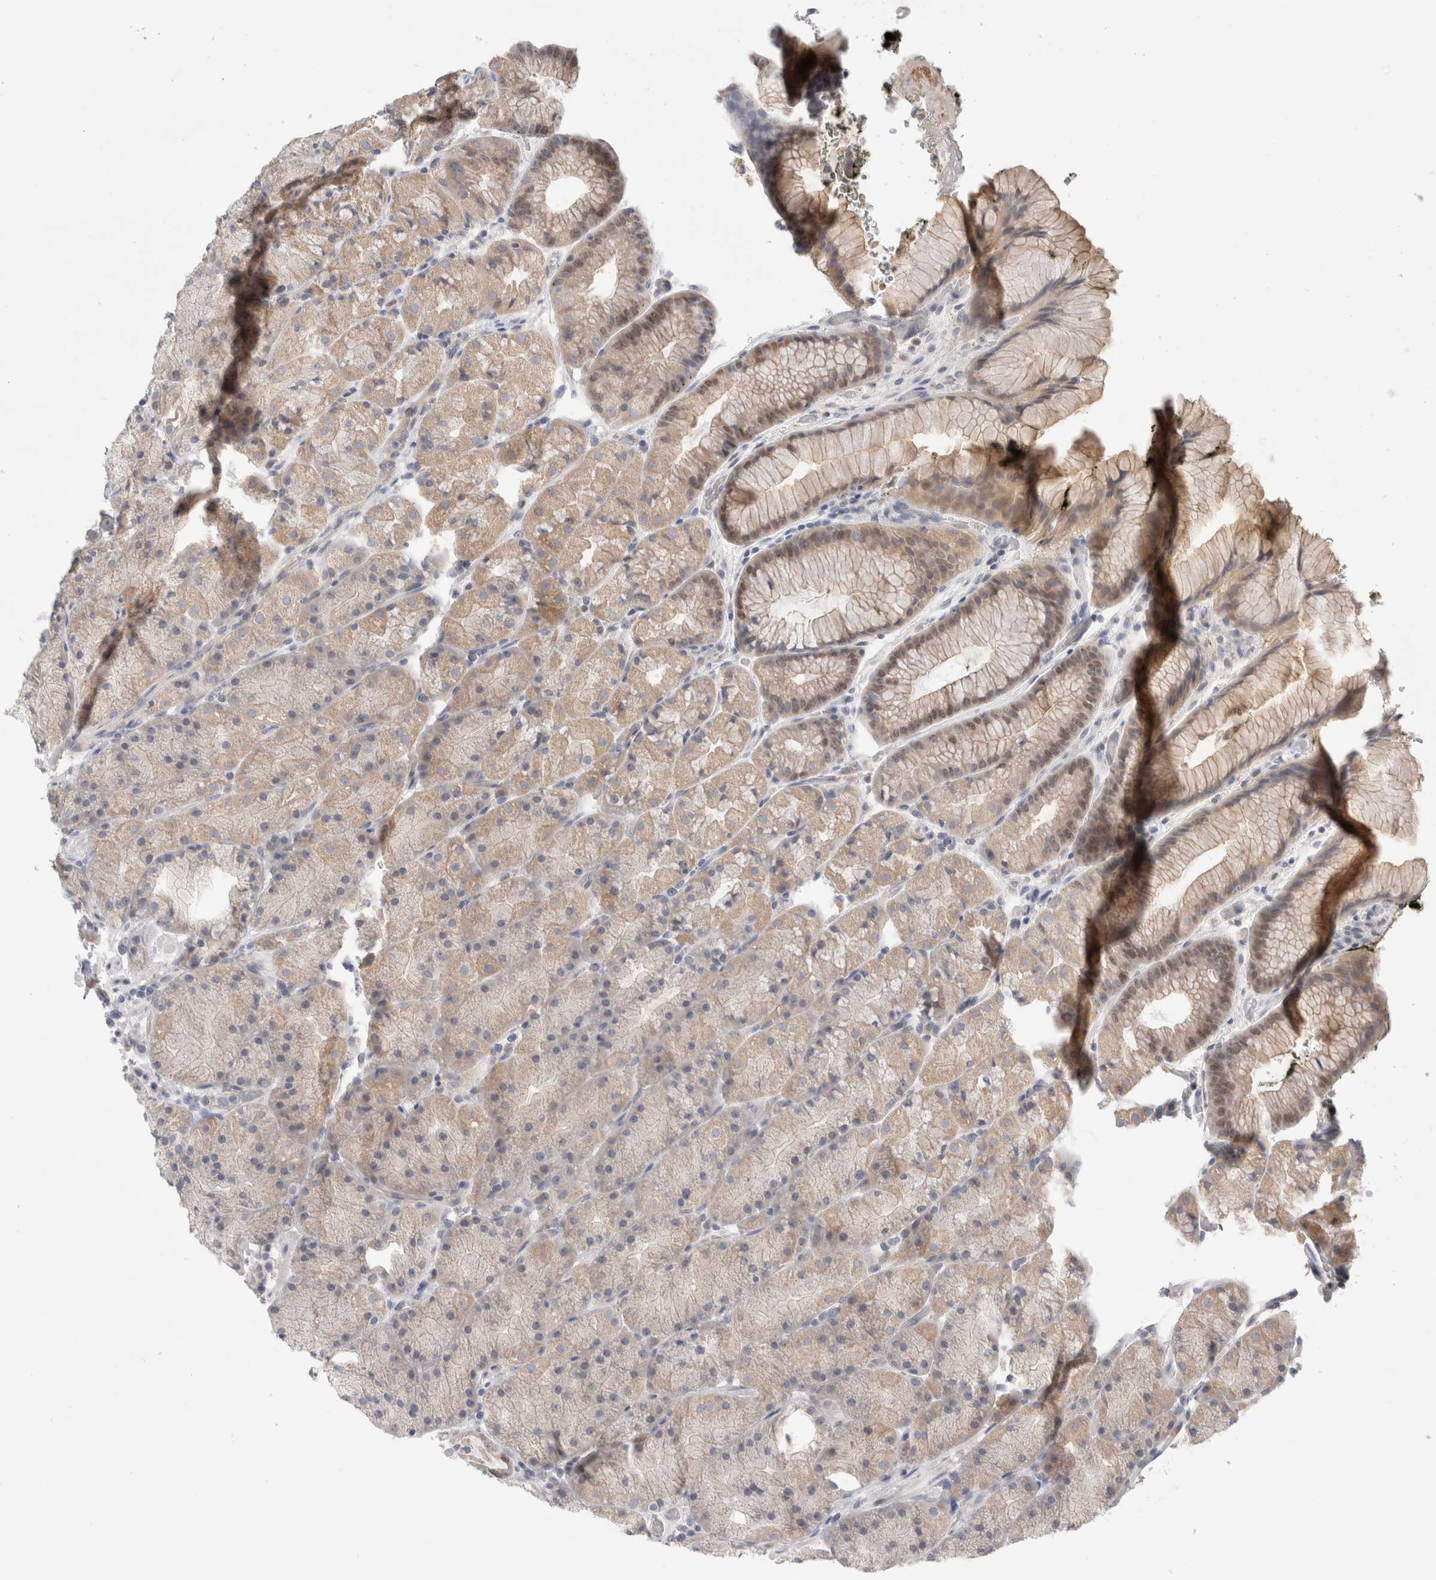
{"staining": {"intensity": "weak", "quantity": "25%-75%", "location": "cytoplasmic/membranous,nuclear"}, "tissue": "stomach", "cell_type": "Glandular cells", "image_type": "normal", "snomed": [{"axis": "morphology", "description": "Normal tissue, NOS"}, {"axis": "topography", "description": "Stomach, upper"}, {"axis": "topography", "description": "Stomach"}], "caption": "A brown stain labels weak cytoplasmic/membranous,nuclear expression of a protein in glandular cells of unremarkable stomach. Nuclei are stained in blue.", "gene": "SYTL5", "patient": {"sex": "male", "age": 48}}